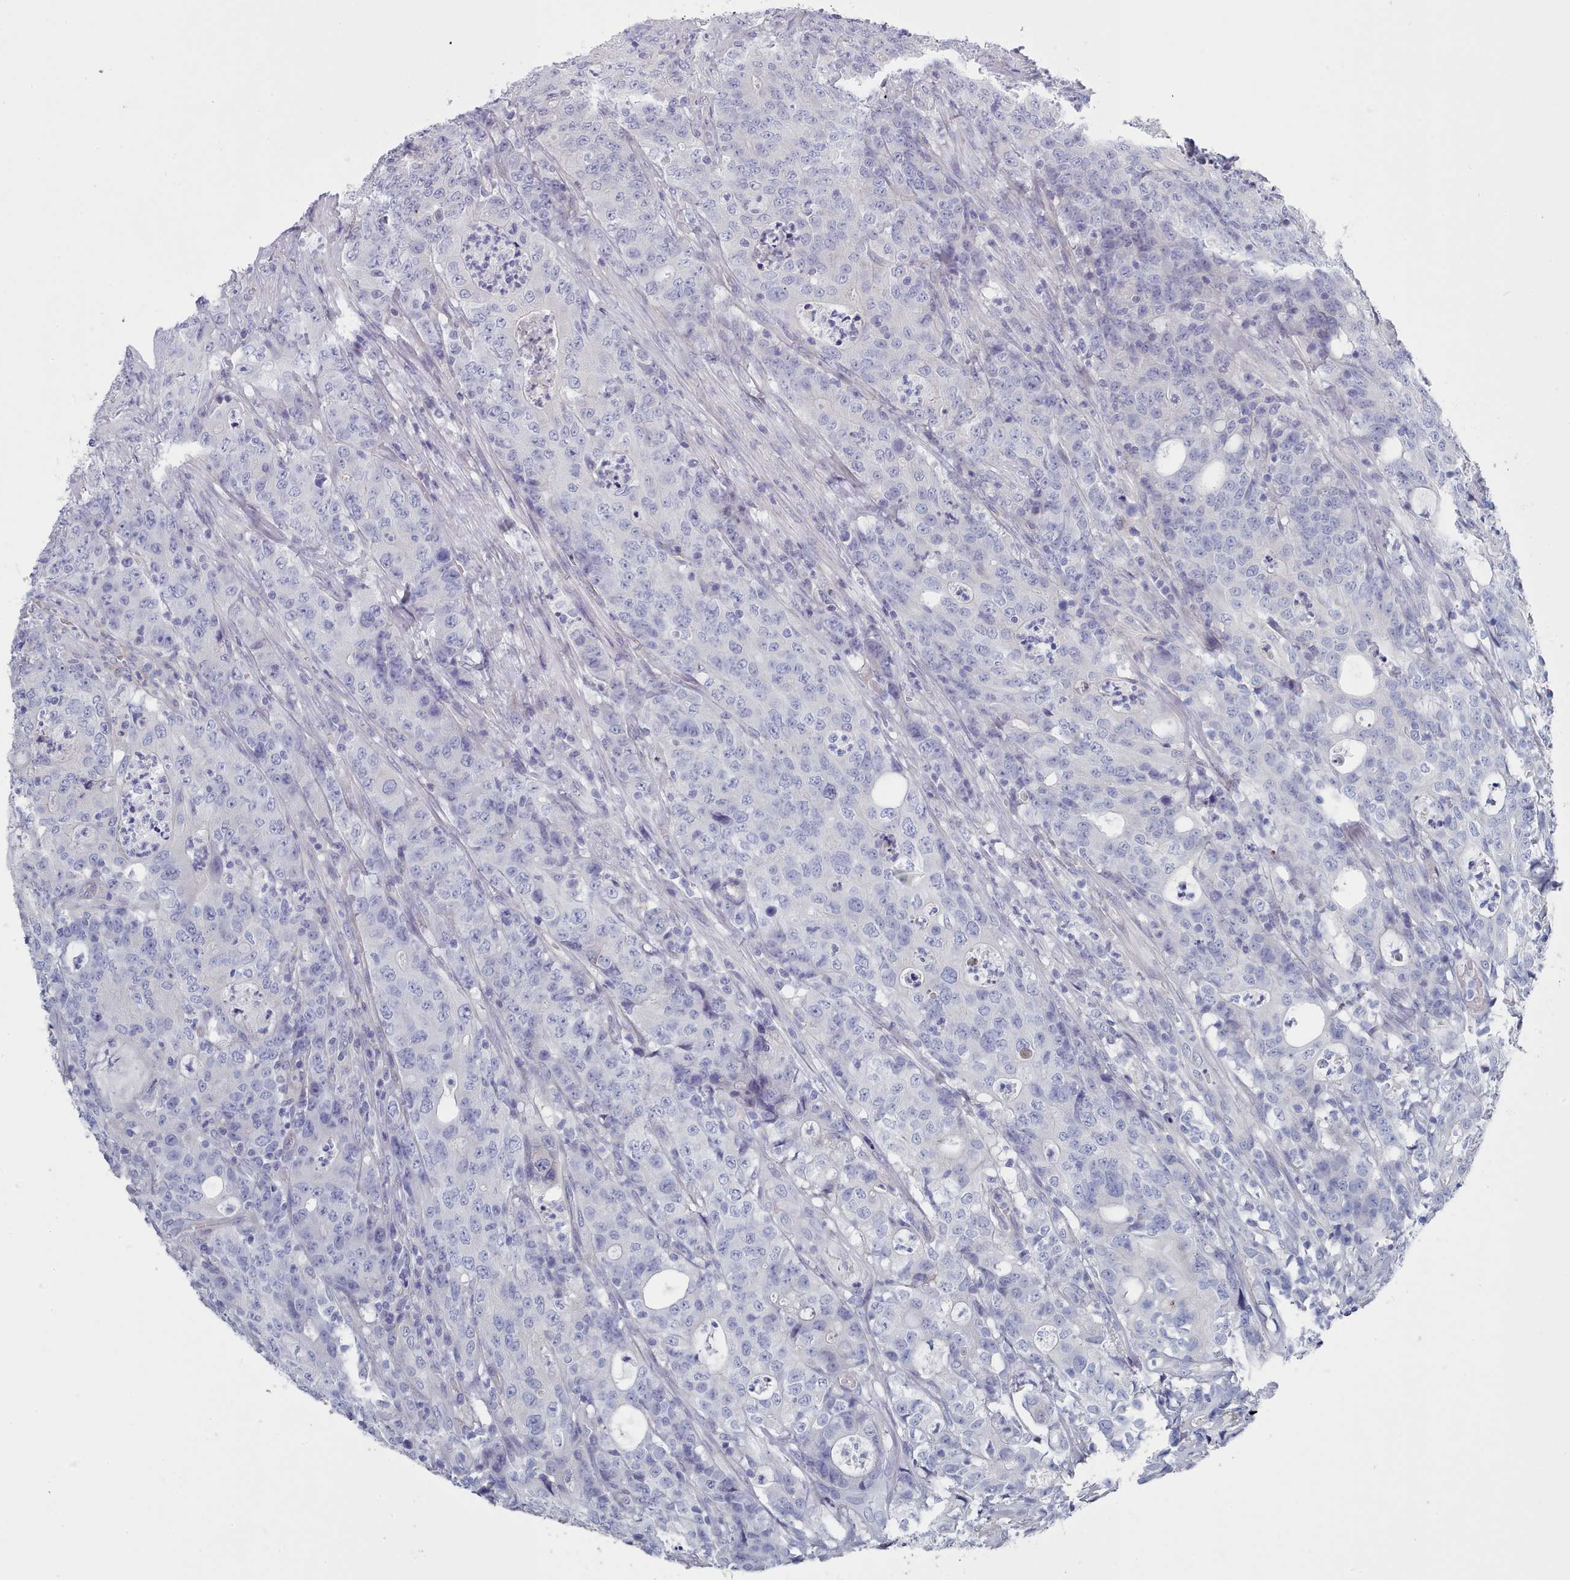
{"staining": {"intensity": "negative", "quantity": "none", "location": "none"}, "tissue": "colorectal cancer", "cell_type": "Tumor cells", "image_type": "cancer", "snomed": [{"axis": "morphology", "description": "Adenocarcinoma, NOS"}, {"axis": "topography", "description": "Colon"}], "caption": "The photomicrograph reveals no staining of tumor cells in colorectal cancer (adenocarcinoma). Nuclei are stained in blue.", "gene": "PDE4C", "patient": {"sex": "male", "age": 83}}